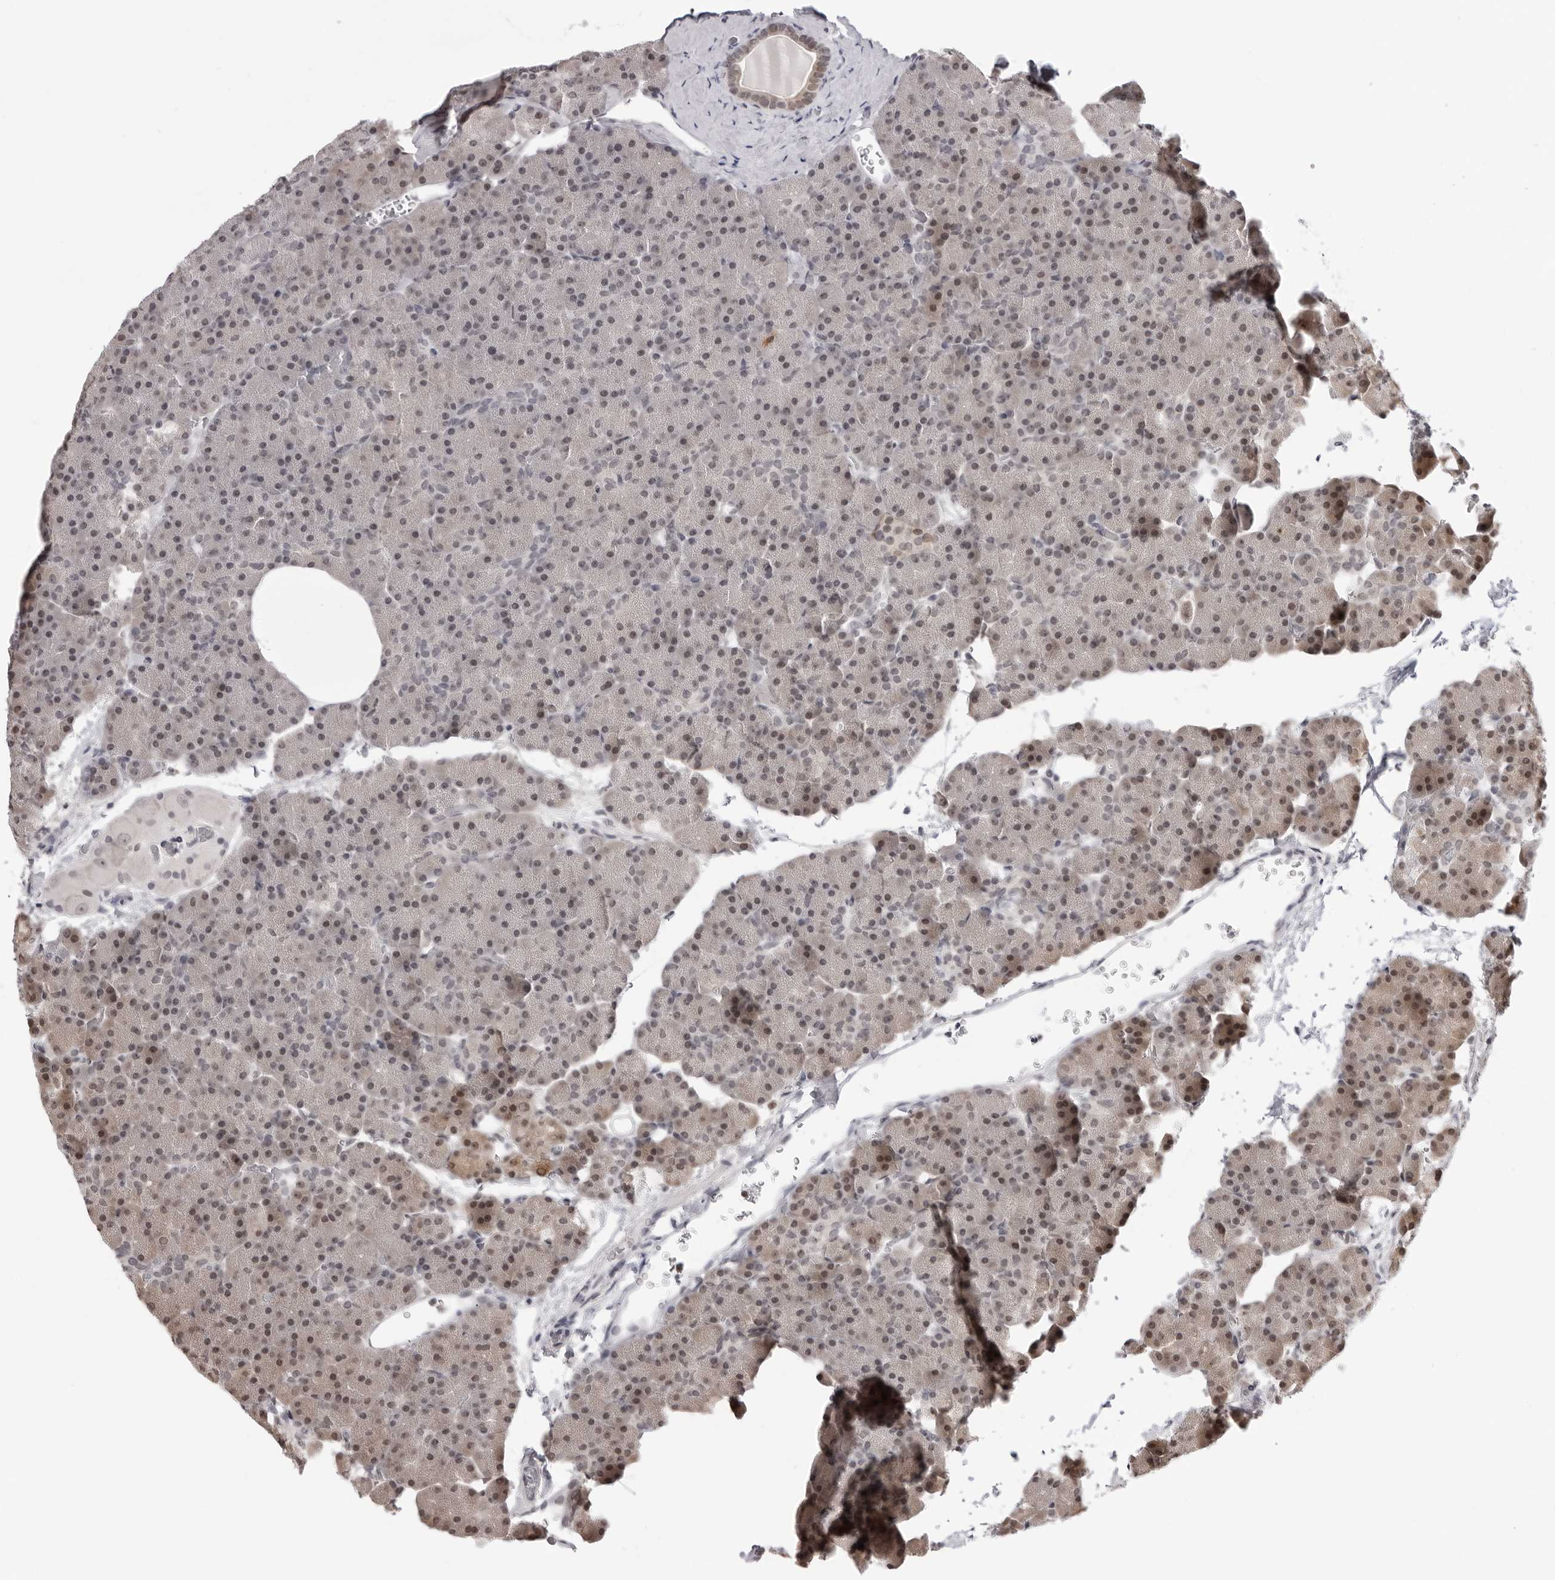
{"staining": {"intensity": "weak", "quantity": "25%-75%", "location": "nuclear"}, "tissue": "pancreas", "cell_type": "Exocrine glandular cells", "image_type": "normal", "snomed": [{"axis": "morphology", "description": "Normal tissue, NOS"}, {"axis": "morphology", "description": "Carcinoid, malignant, NOS"}, {"axis": "topography", "description": "Pancreas"}], "caption": "This histopathology image demonstrates immunohistochemistry (IHC) staining of unremarkable pancreas, with low weak nuclear positivity in approximately 25%-75% of exocrine glandular cells.", "gene": "SRGAP2", "patient": {"sex": "female", "age": 35}}